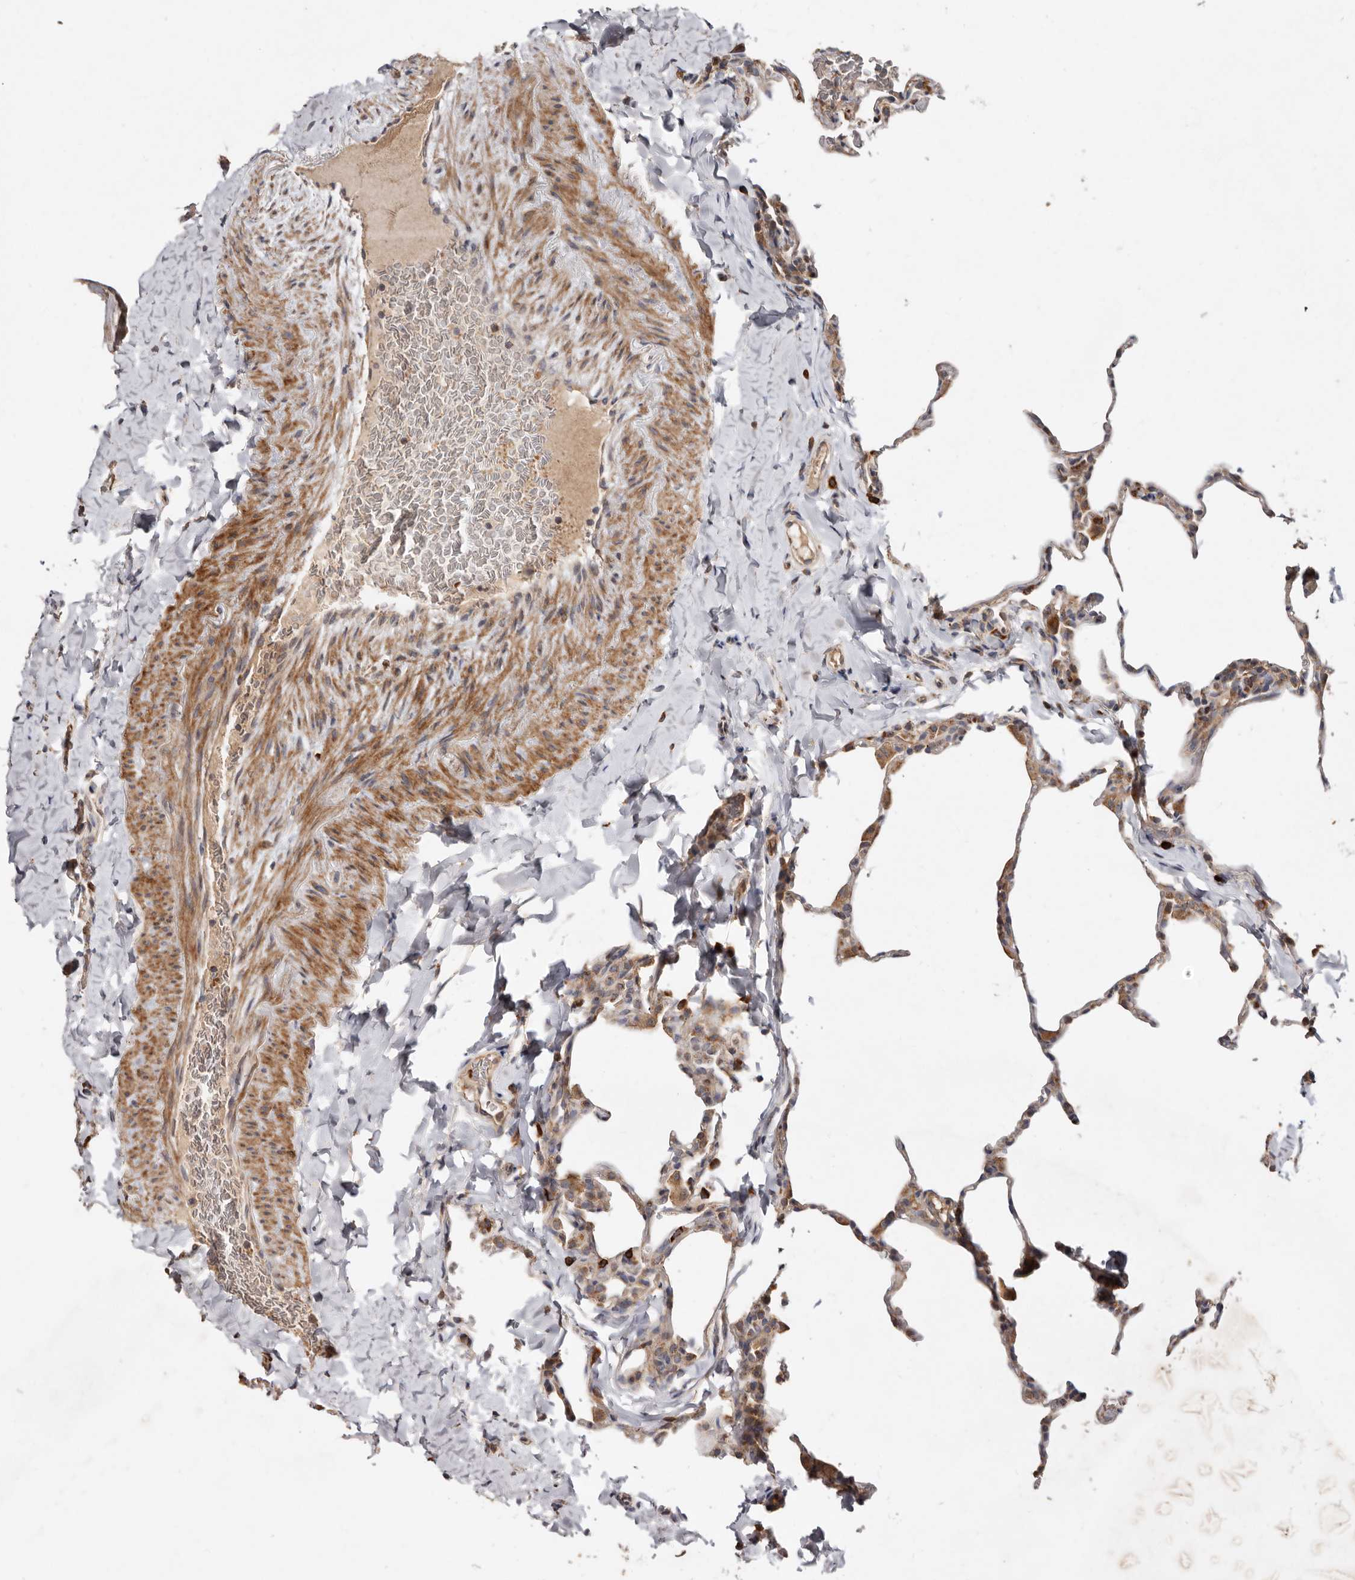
{"staining": {"intensity": "moderate", "quantity": "<25%", "location": "cytoplasmic/membranous"}, "tissue": "lung", "cell_type": "Alveolar cells", "image_type": "normal", "snomed": [{"axis": "morphology", "description": "Normal tissue, NOS"}, {"axis": "topography", "description": "Lung"}], "caption": "Lung stained for a protein (brown) displays moderate cytoplasmic/membranous positive positivity in approximately <25% of alveolar cells.", "gene": "GOT1L1", "patient": {"sex": "male", "age": 20}}